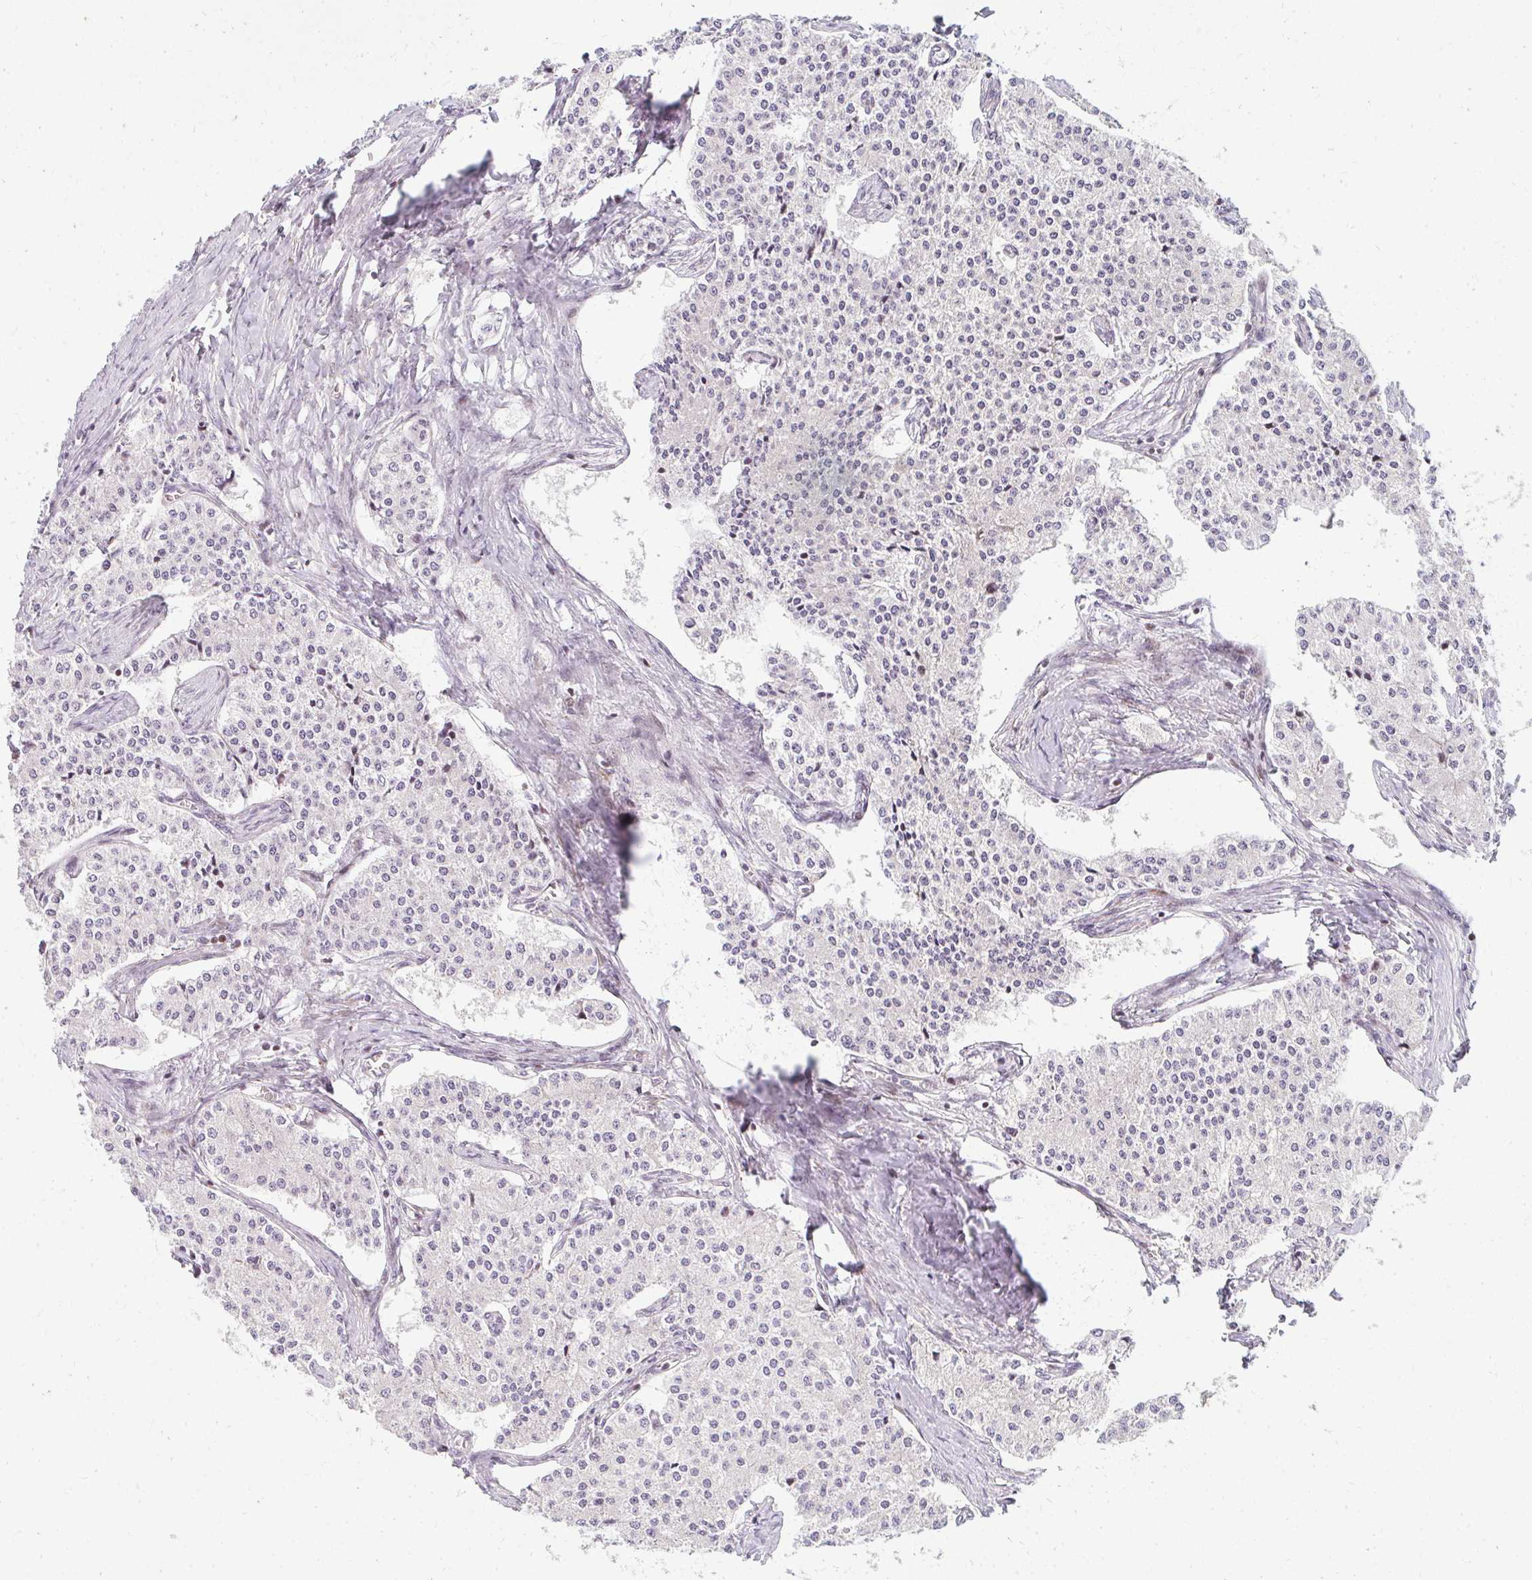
{"staining": {"intensity": "negative", "quantity": "none", "location": "none"}, "tissue": "carcinoid", "cell_type": "Tumor cells", "image_type": "cancer", "snomed": [{"axis": "morphology", "description": "Carcinoid, malignant, NOS"}, {"axis": "topography", "description": "Colon"}], "caption": "The immunohistochemistry micrograph has no significant positivity in tumor cells of carcinoid tissue.", "gene": "PLA2G5", "patient": {"sex": "female", "age": 52}}